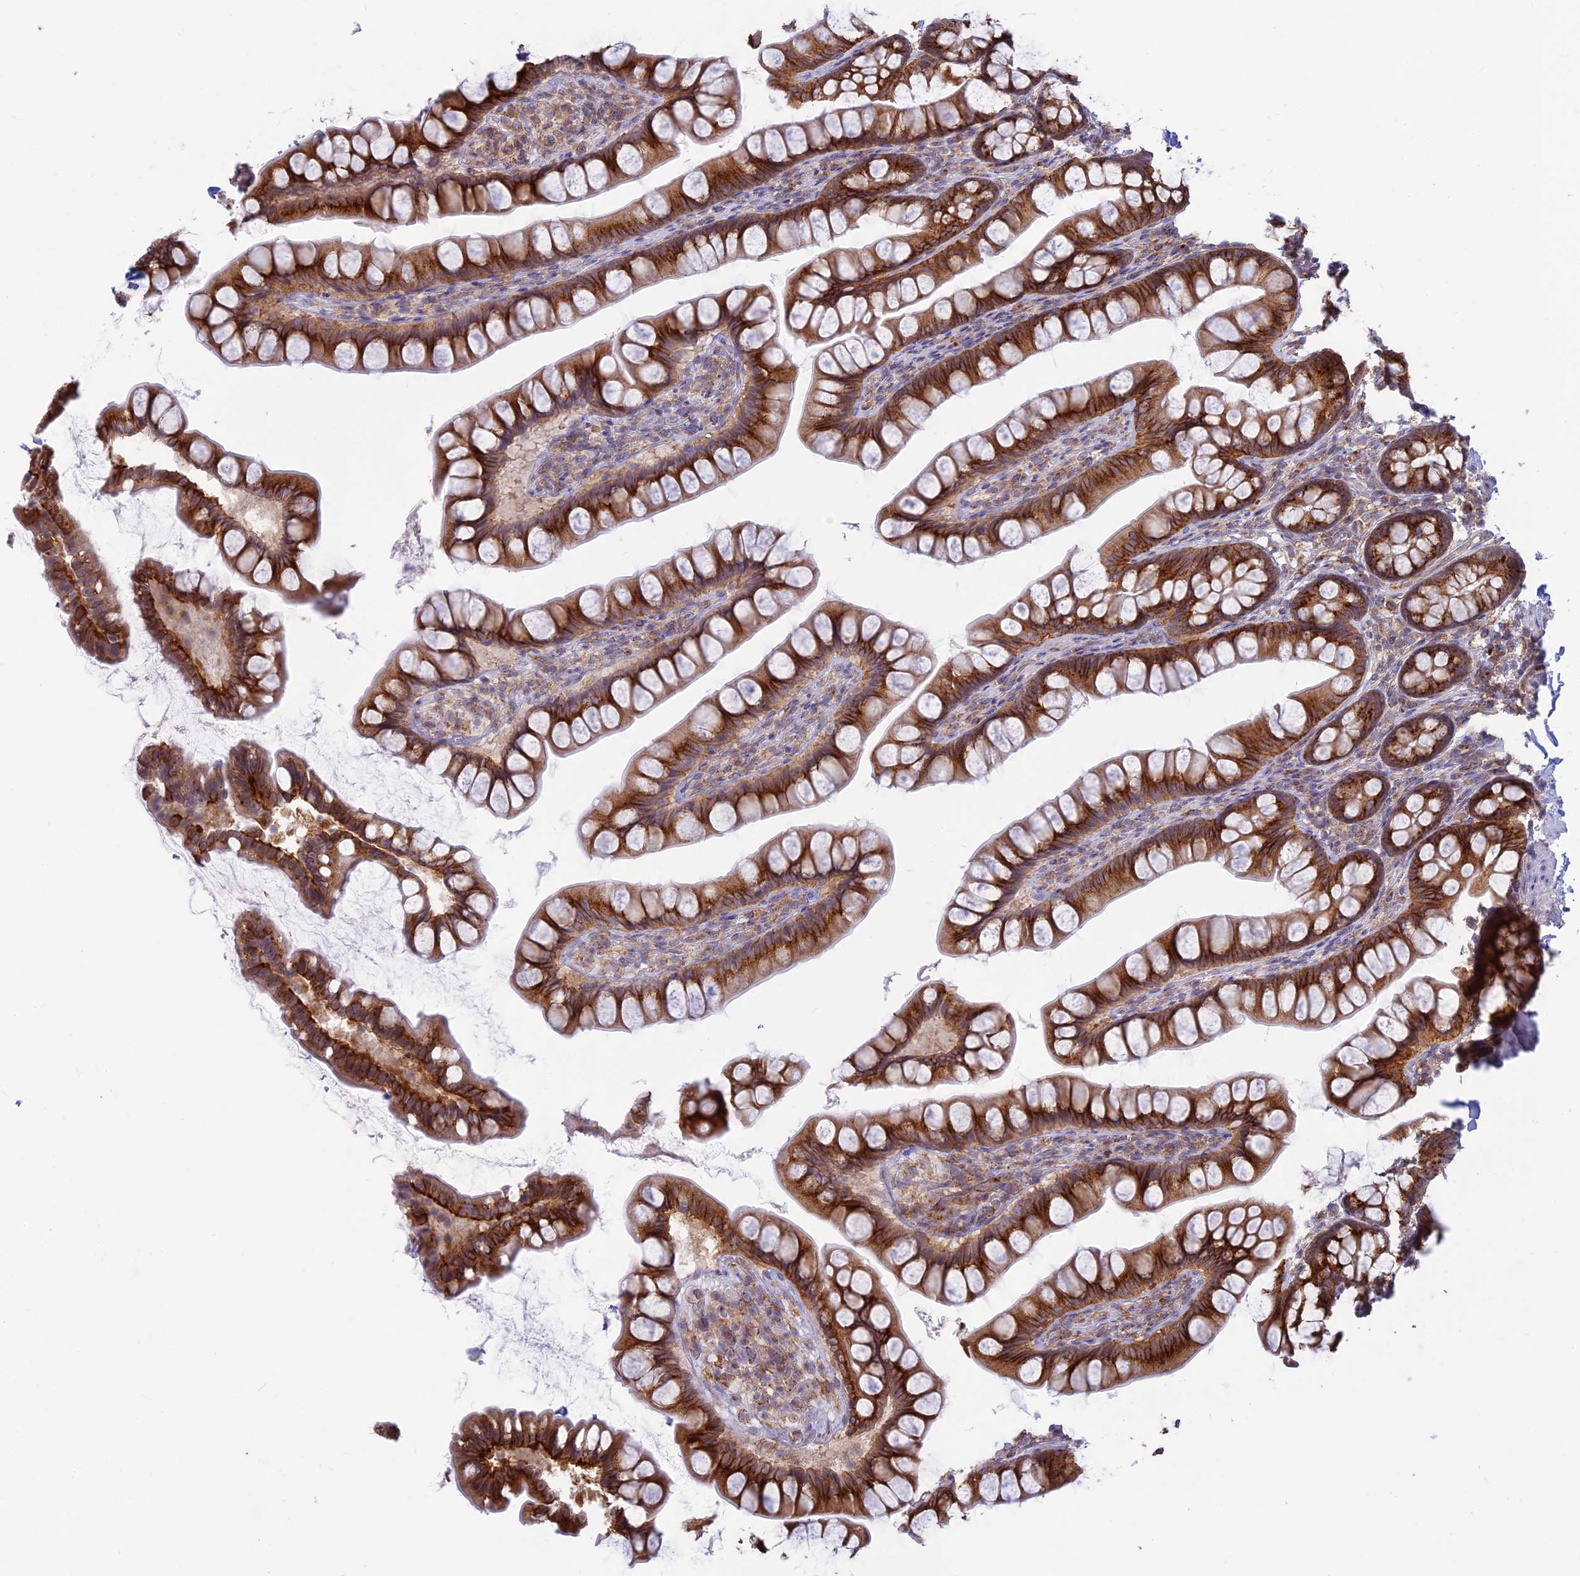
{"staining": {"intensity": "strong", "quantity": ">75%", "location": "cytoplasmic/membranous"}, "tissue": "small intestine", "cell_type": "Glandular cells", "image_type": "normal", "snomed": [{"axis": "morphology", "description": "Normal tissue, NOS"}, {"axis": "topography", "description": "Small intestine"}], "caption": "Human small intestine stained with a protein marker exhibits strong staining in glandular cells.", "gene": "CLINT1", "patient": {"sex": "male", "age": 70}}